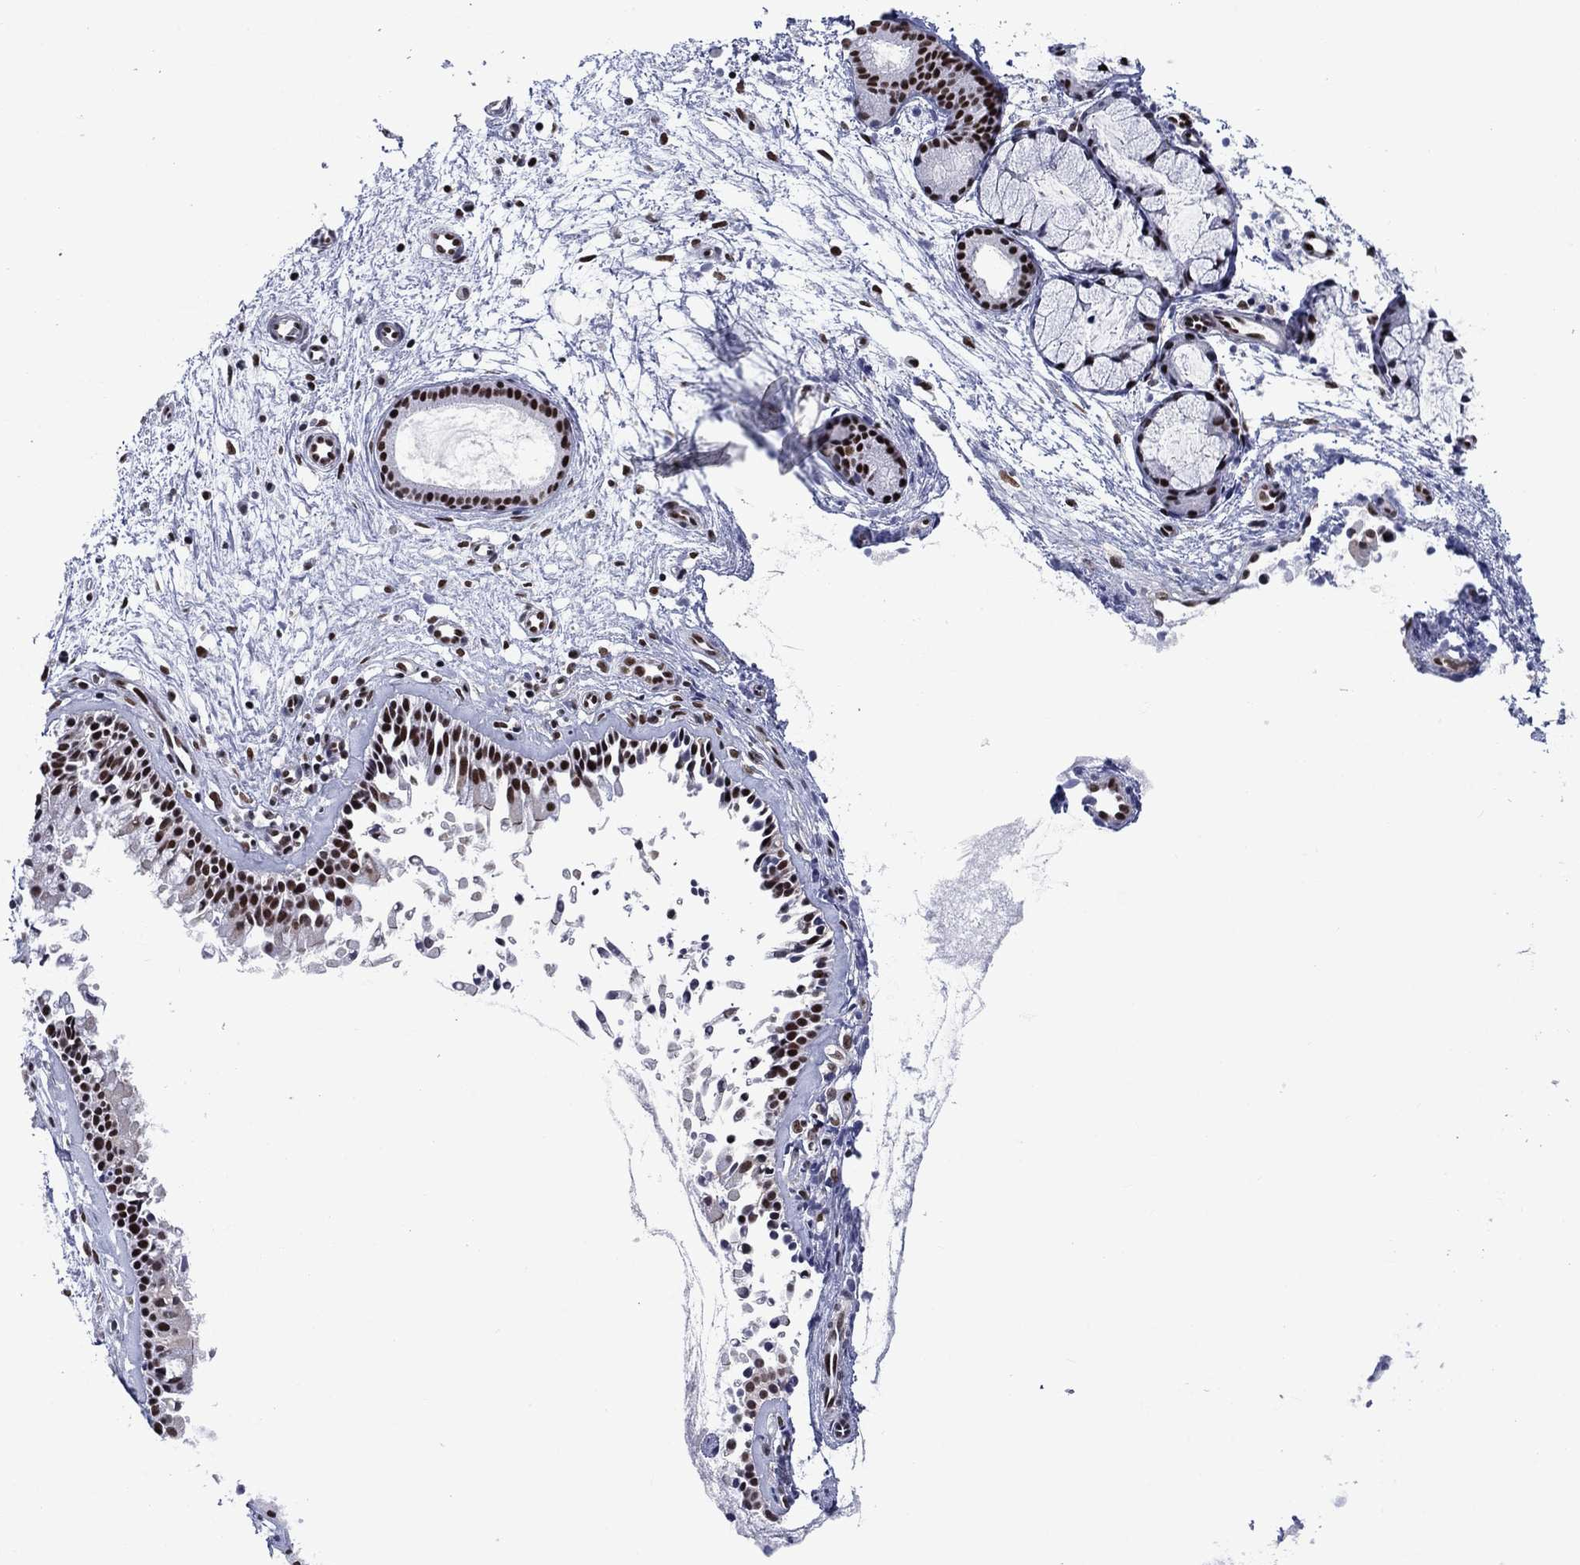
{"staining": {"intensity": "strong", "quantity": ">75%", "location": "nuclear"}, "tissue": "nasopharynx", "cell_type": "Respiratory epithelial cells", "image_type": "normal", "snomed": [{"axis": "morphology", "description": "Normal tissue, NOS"}, {"axis": "topography", "description": "Nasopharynx"}], "caption": "Respiratory epithelial cells demonstrate strong nuclear positivity in about >75% of cells in normal nasopharynx.", "gene": "RPRD1B", "patient": {"sex": "female", "age": 47}}